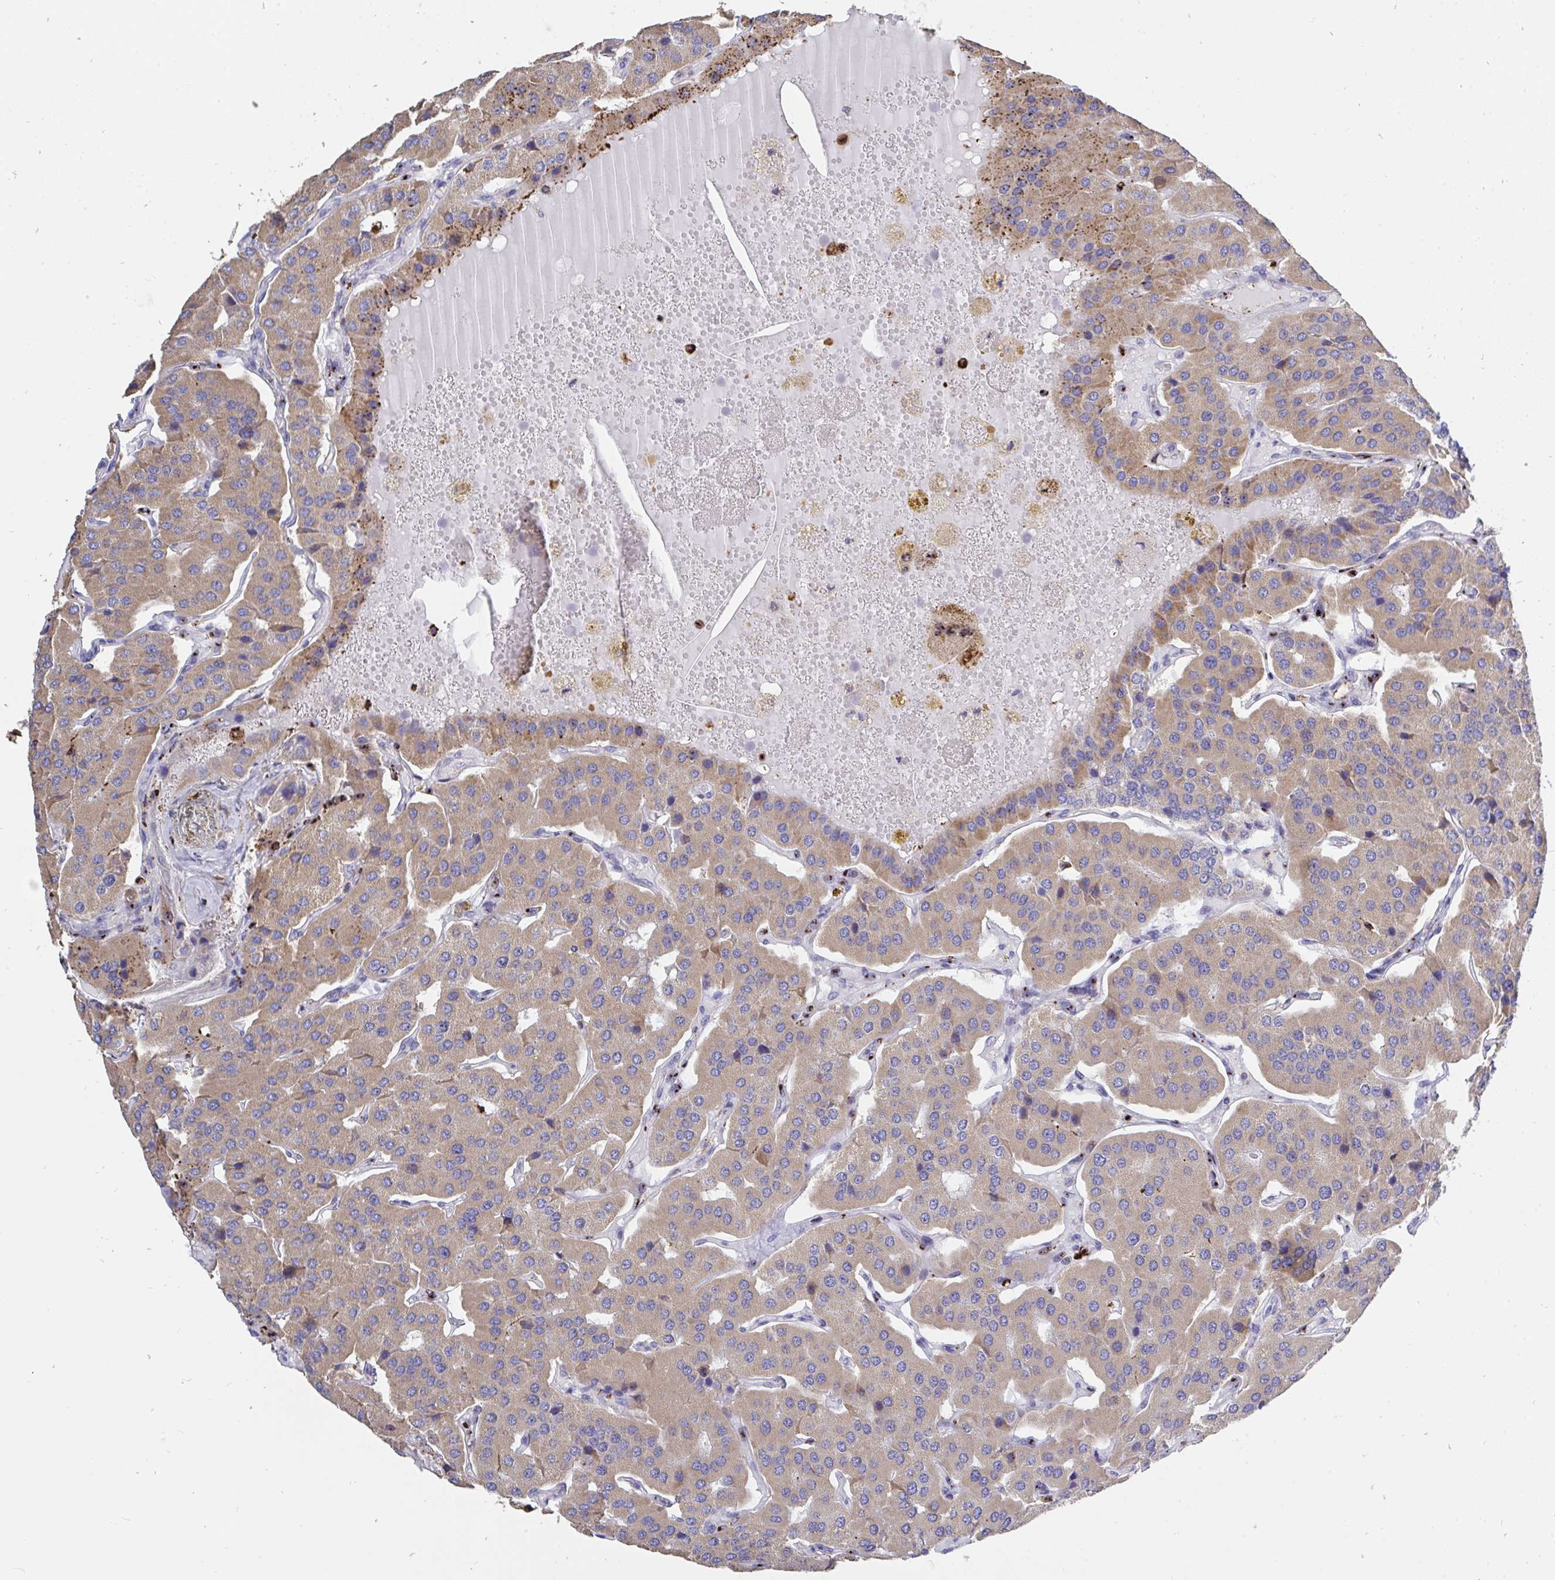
{"staining": {"intensity": "weak", "quantity": ">75%", "location": "cytoplasmic/membranous"}, "tissue": "parathyroid gland", "cell_type": "Glandular cells", "image_type": "normal", "snomed": [{"axis": "morphology", "description": "Normal tissue, NOS"}, {"axis": "morphology", "description": "Adenoma, NOS"}, {"axis": "topography", "description": "Parathyroid gland"}], "caption": "IHC image of unremarkable parathyroid gland stained for a protein (brown), which shows low levels of weak cytoplasmic/membranous staining in approximately >75% of glandular cells.", "gene": "CFL1", "patient": {"sex": "female", "age": 86}}